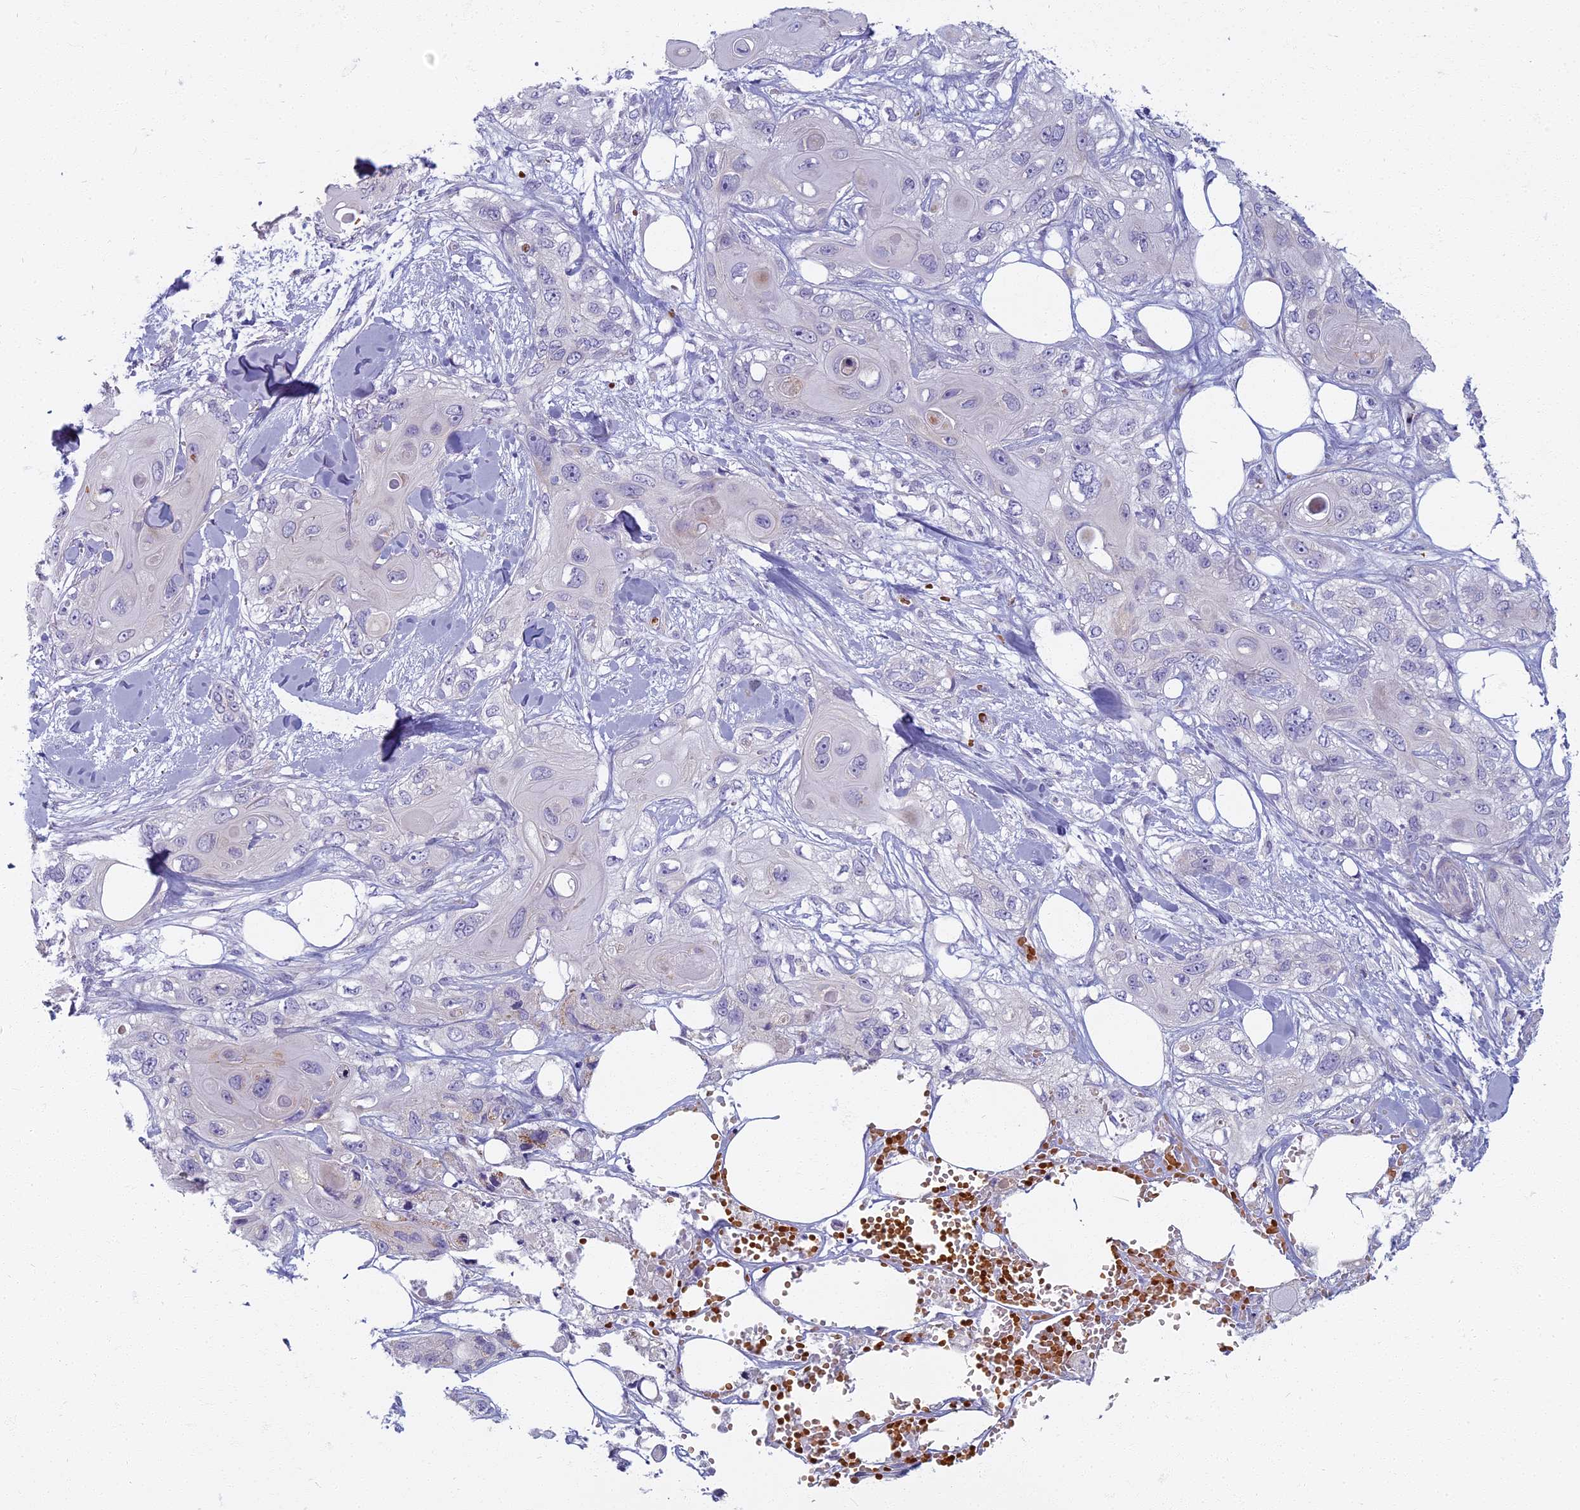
{"staining": {"intensity": "negative", "quantity": "none", "location": "none"}, "tissue": "skin cancer", "cell_type": "Tumor cells", "image_type": "cancer", "snomed": [{"axis": "morphology", "description": "Normal tissue, NOS"}, {"axis": "morphology", "description": "Squamous cell carcinoma, NOS"}, {"axis": "topography", "description": "Skin"}], "caption": "Image shows no protein expression in tumor cells of skin cancer tissue.", "gene": "ARL15", "patient": {"sex": "male", "age": 72}}